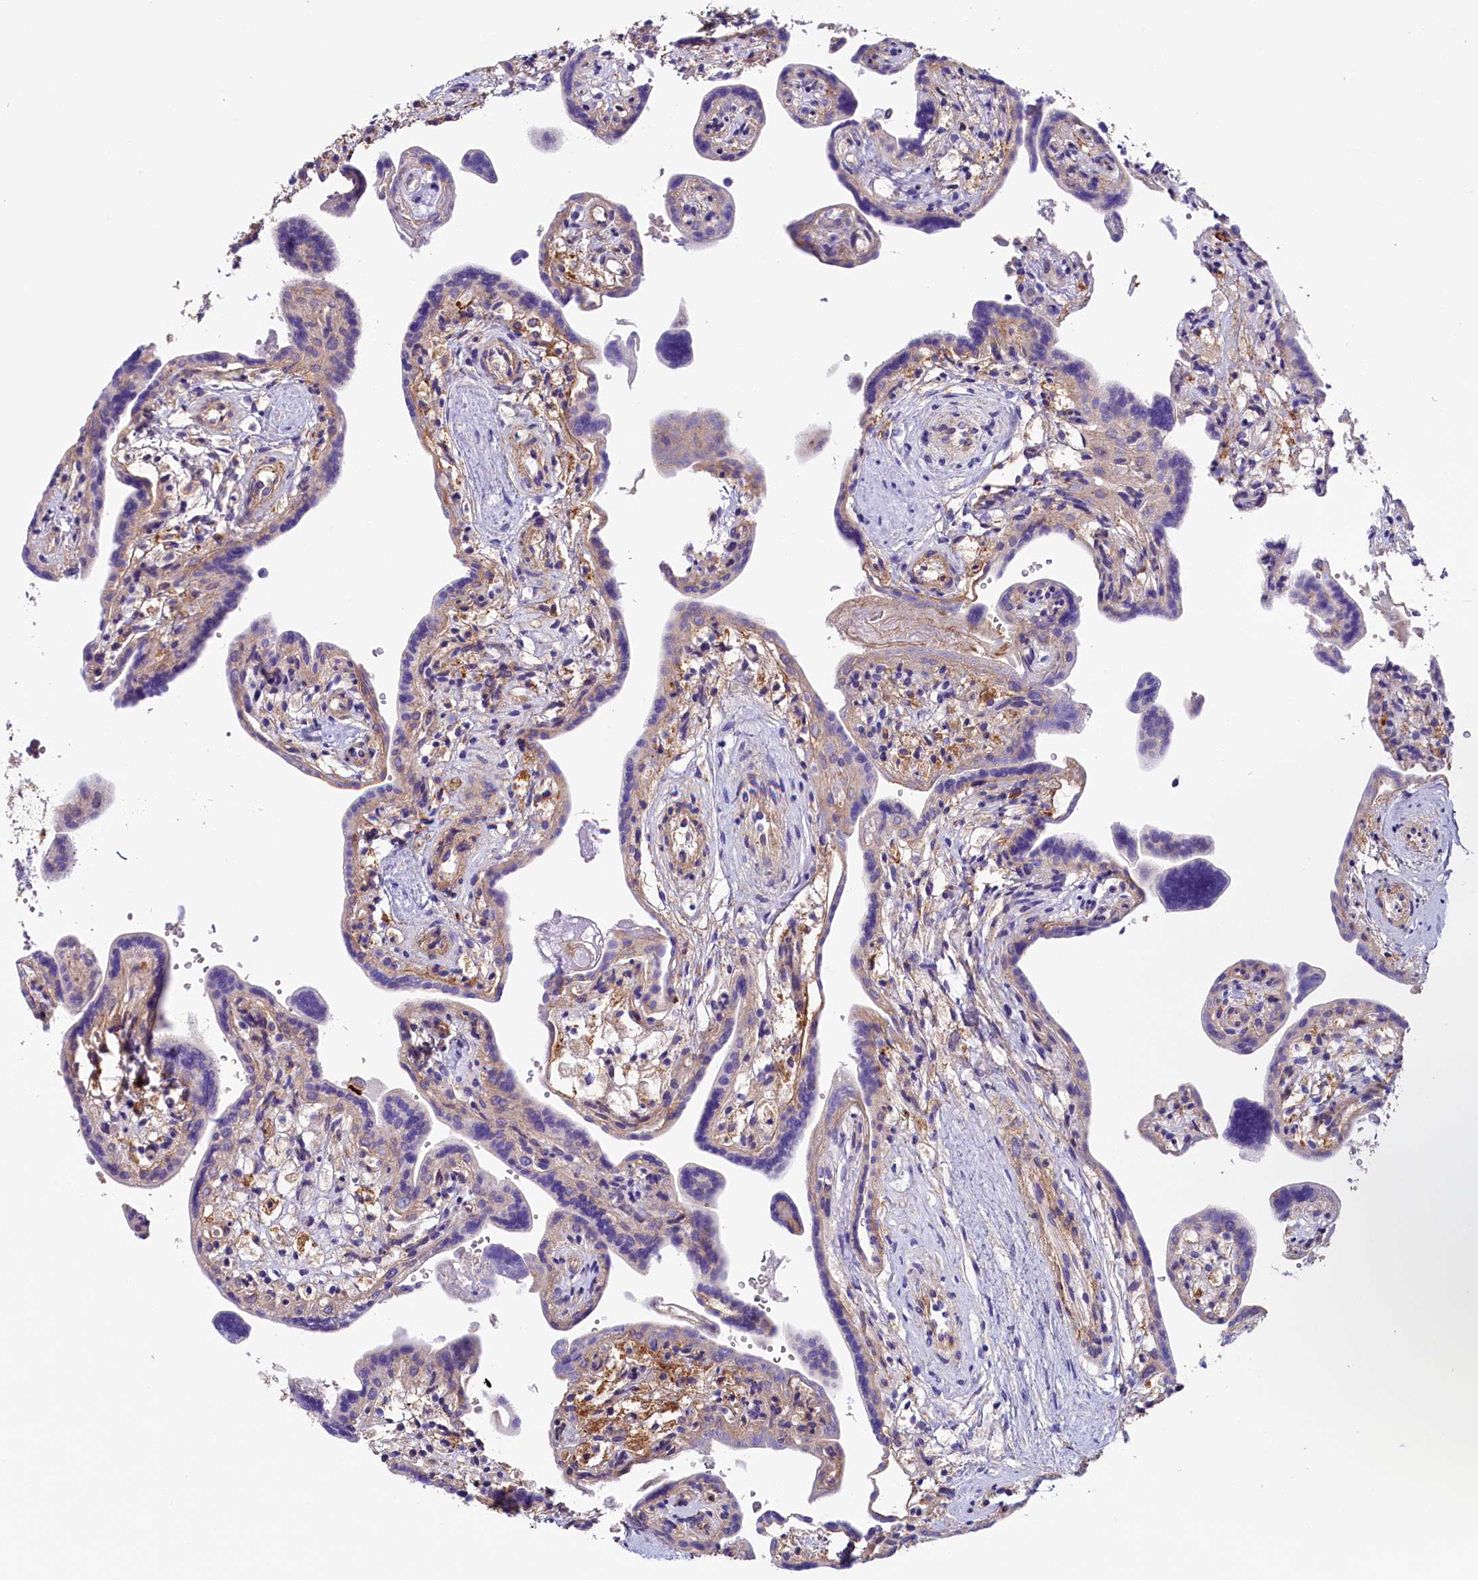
{"staining": {"intensity": "negative", "quantity": "none", "location": "none"}, "tissue": "placenta", "cell_type": "Decidual cells", "image_type": "normal", "snomed": [{"axis": "morphology", "description": "Normal tissue, NOS"}, {"axis": "topography", "description": "Placenta"}], "caption": "Immunohistochemical staining of normal placenta shows no significant expression in decidual cells.", "gene": "ATP2B4", "patient": {"sex": "female", "age": 37}}